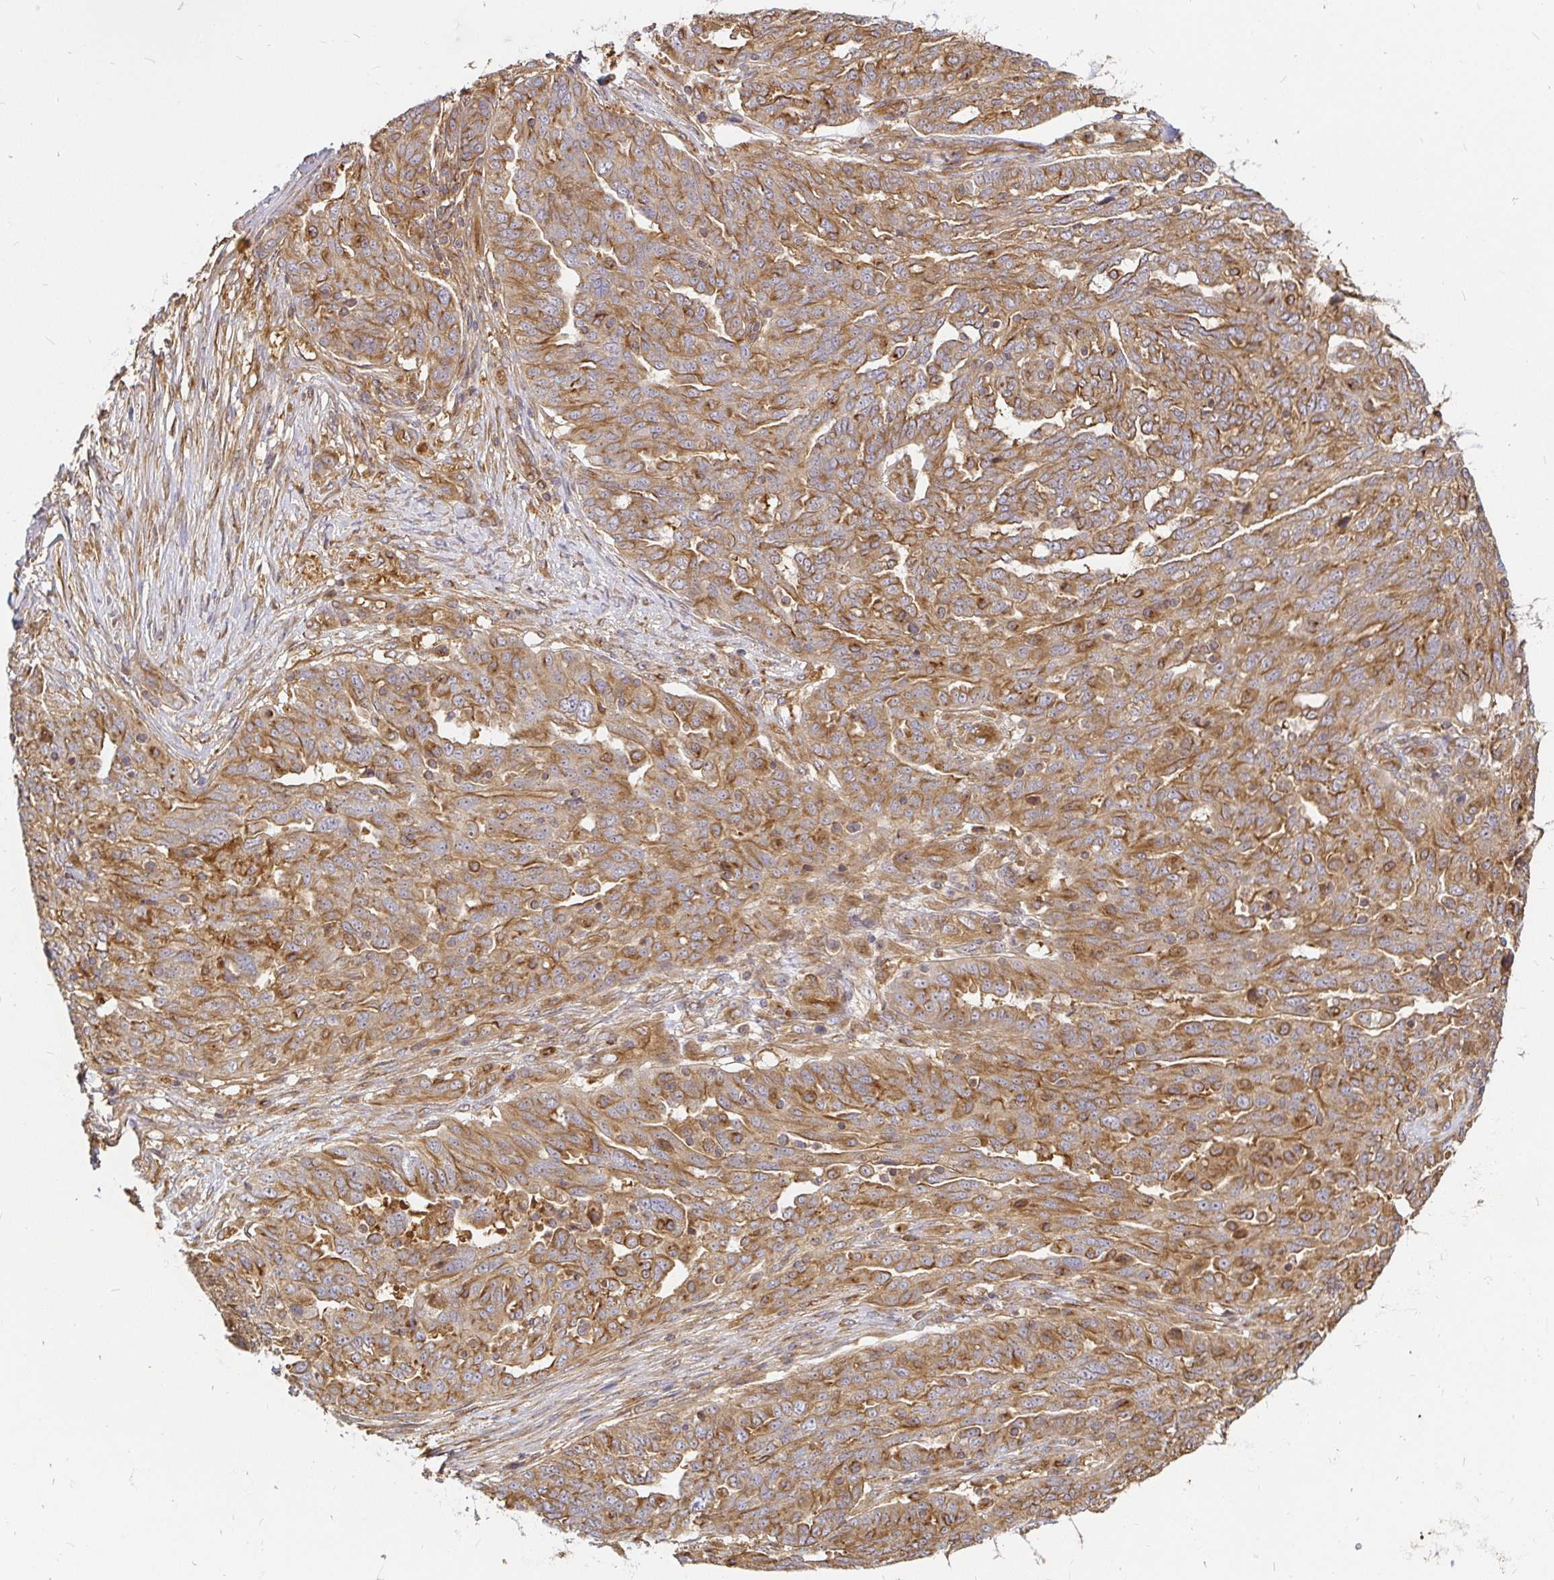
{"staining": {"intensity": "moderate", "quantity": ">75%", "location": "cytoplasmic/membranous"}, "tissue": "ovarian cancer", "cell_type": "Tumor cells", "image_type": "cancer", "snomed": [{"axis": "morphology", "description": "Cystadenocarcinoma, serous, NOS"}, {"axis": "topography", "description": "Ovary"}], "caption": "IHC photomicrograph of neoplastic tissue: human ovarian cancer stained using IHC displays medium levels of moderate protein expression localized specifically in the cytoplasmic/membranous of tumor cells, appearing as a cytoplasmic/membranous brown color.", "gene": "KIF5B", "patient": {"sex": "female", "age": 67}}